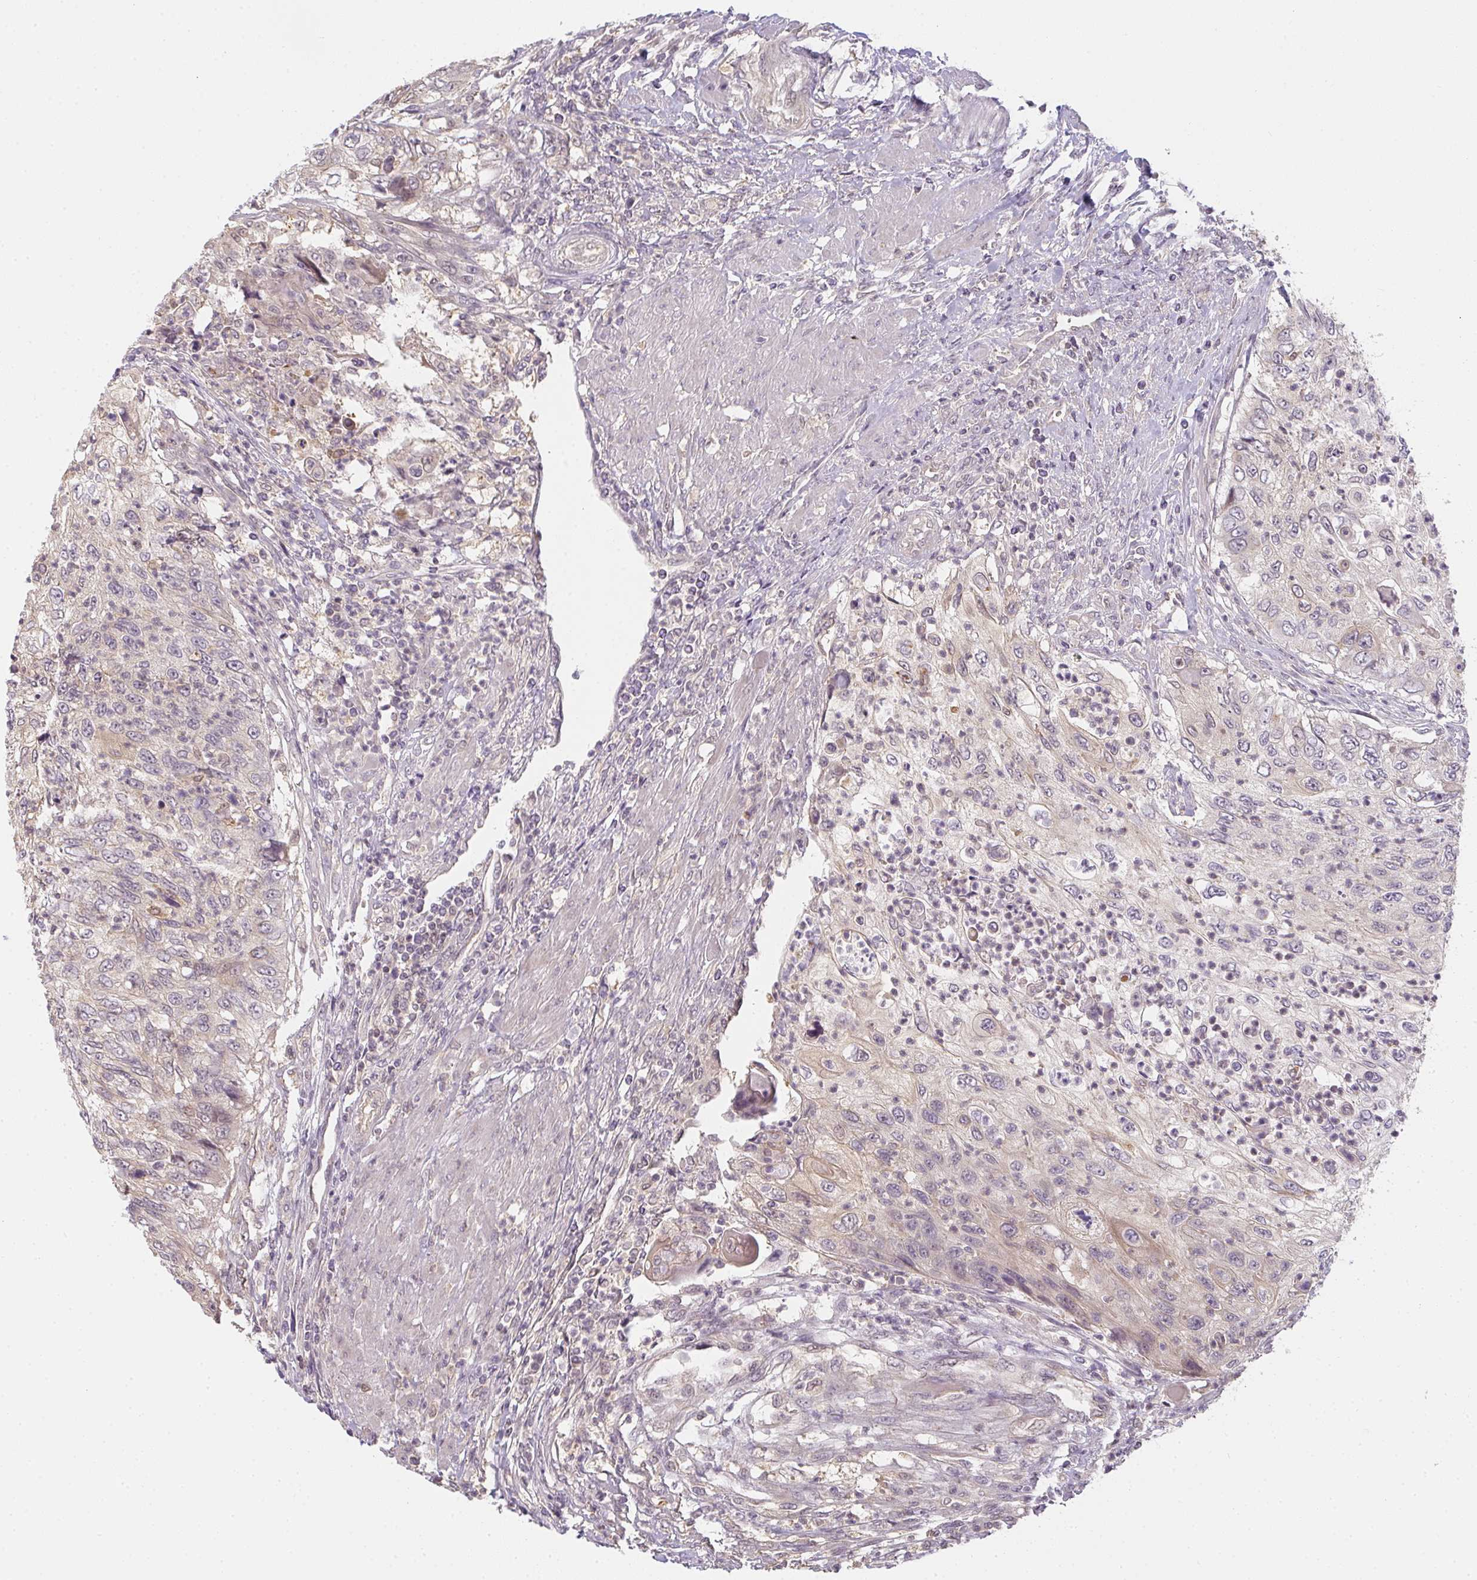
{"staining": {"intensity": "weak", "quantity": "25%-75%", "location": "cytoplasmic/membranous"}, "tissue": "urothelial cancer", "cell_type": "Tumor cells", "image_type": "cancer", "snomed": [{"axis": "morphology", "description": "Urothelial carcinoma, High grade"}, {"axis": "topography", "description": "Urinary bladder"}], "caption": "Protein expression analysis of human urothelial carcinoma (high-grade) reveals weak cytoplasmic/membranous staining in approximately 25%-75% of tumor cells.", "gene": "GSDMB", "patient": {"sex": "female", "age": 60}}